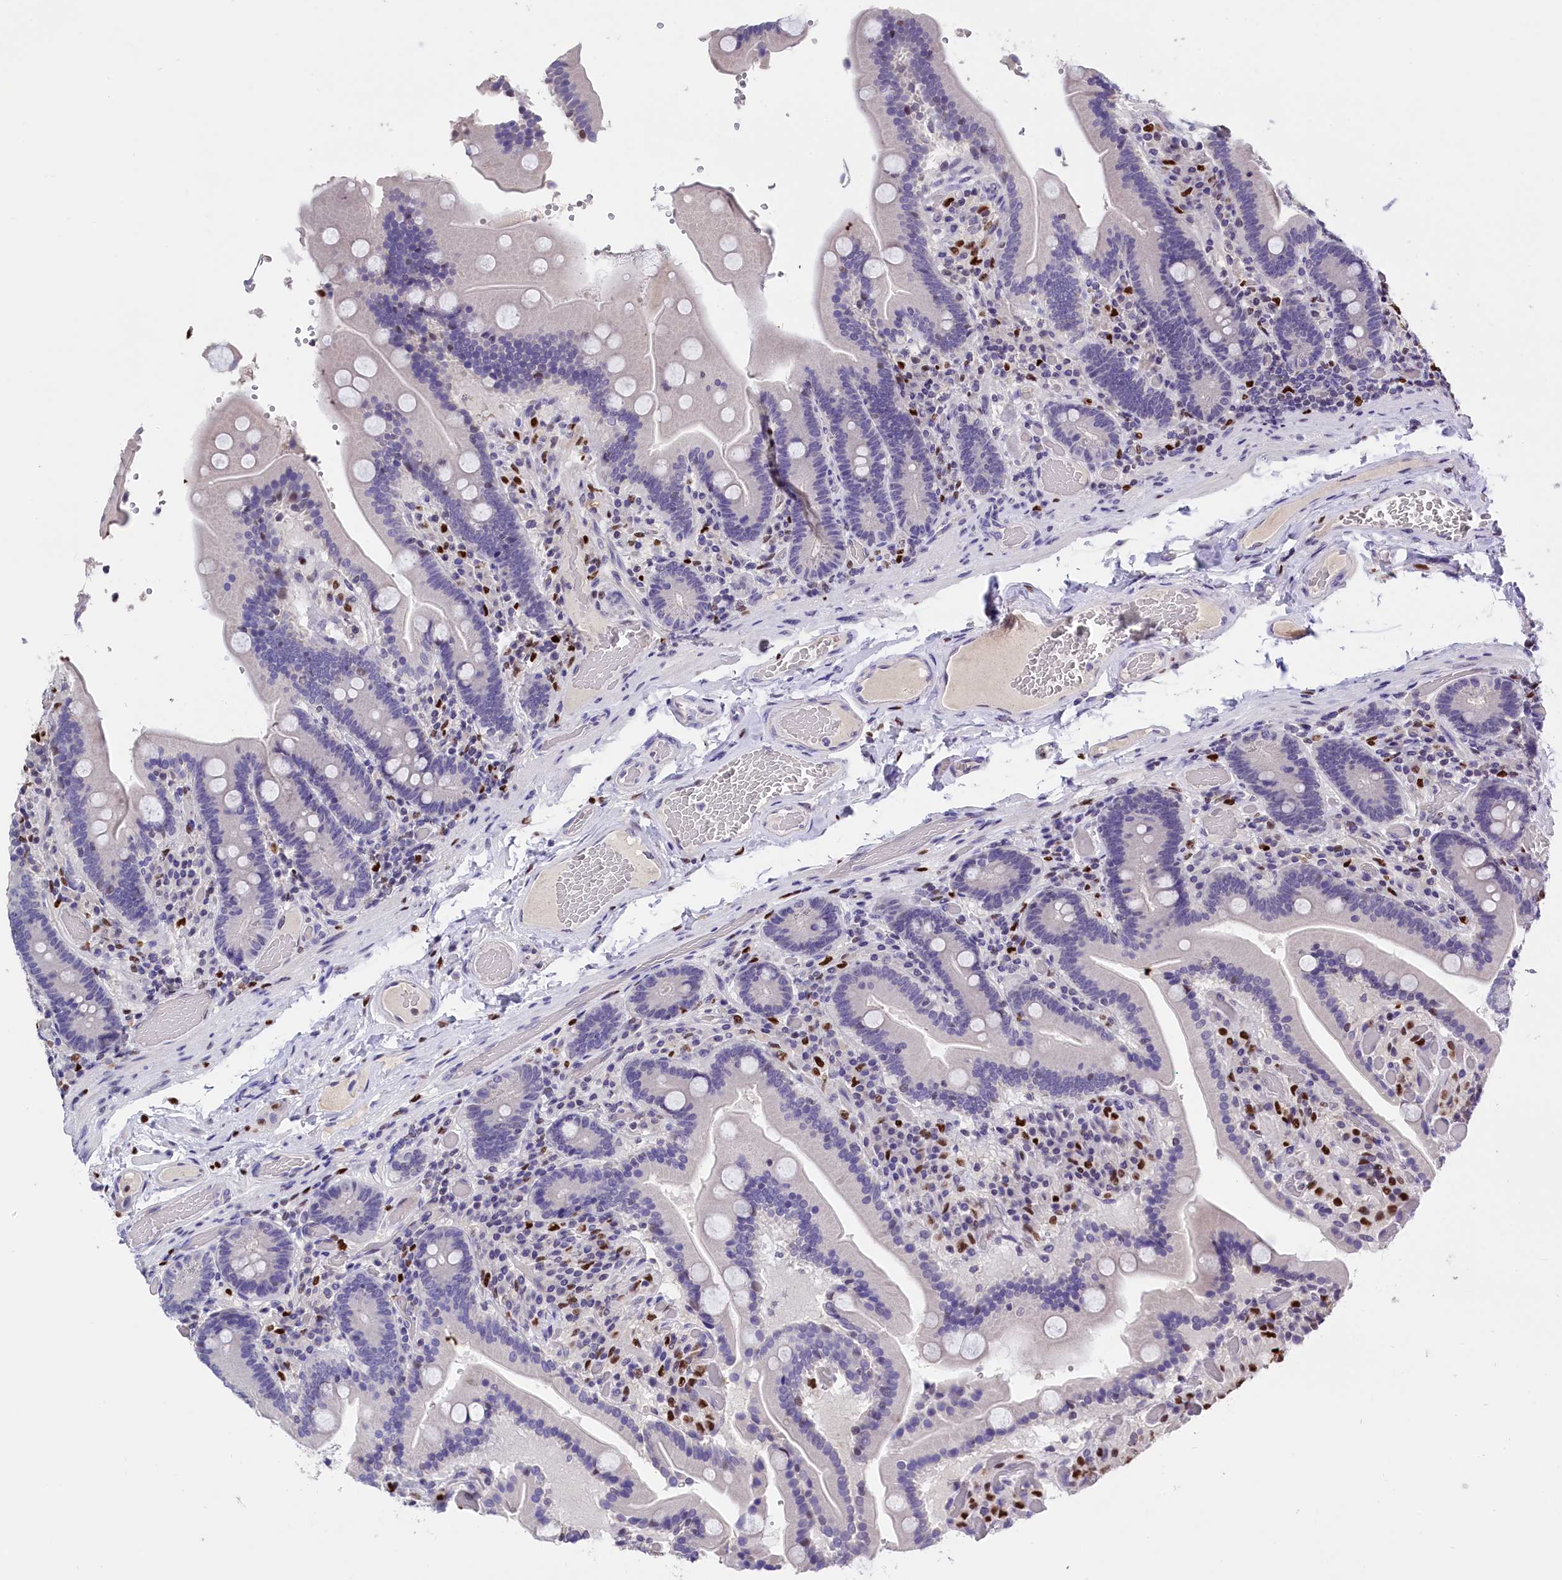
{"staining": {"intensity": "negative", "quantity": "none", "location": "none"}, "tissue": "duodenum", "cell_type": "Glandular cells", "image_type": "normal", "snomed": [{"axis": "morphology", "description": "Normal tissue, NOS"}, {"axis": "topography", "description": "Duodenum"}], "caption": "High magnification brightfield microscopy of normal duodenum stained with DAB (brown) and counterstained with hematoxylin (blue): glandular cells show no significant expression. (Brightfield microscopy of DAB immunohistochemistry at high magnification).", "gene": "BTBD9", "patient": {"sex": "female", "age": 62}}